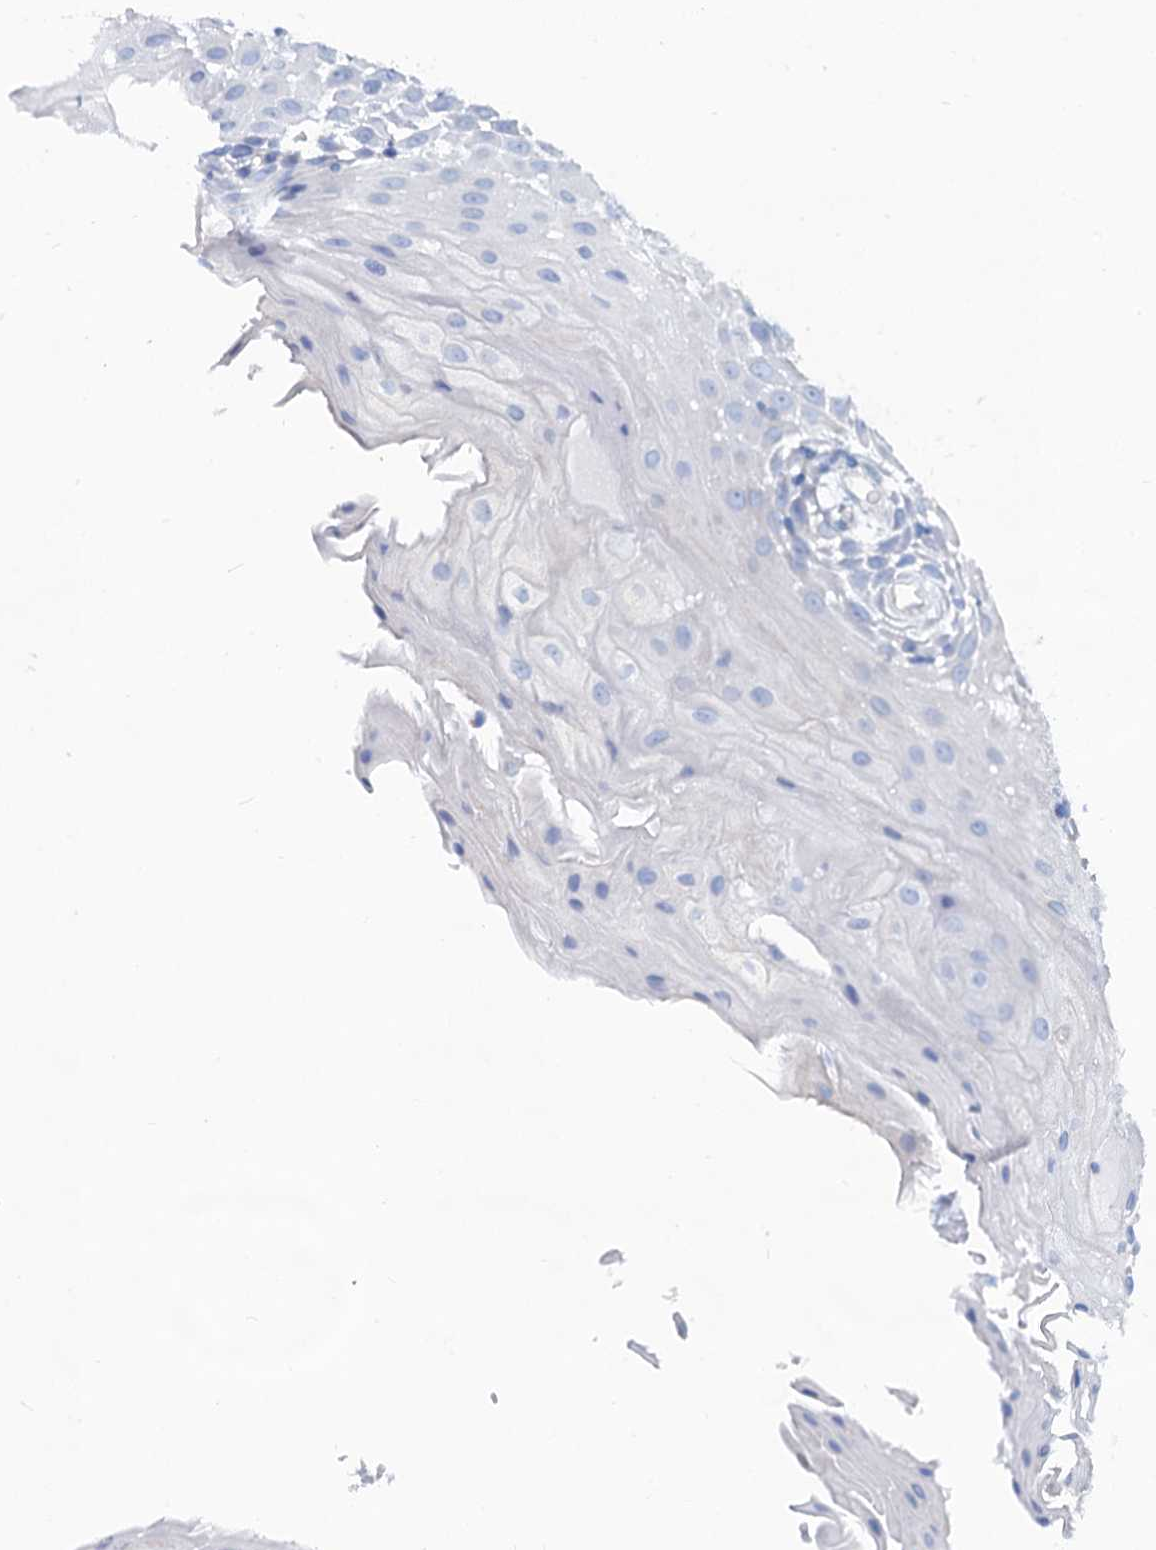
{"staining": {"intensity": "negative", "quantity": "none", "location": "none"}, "tissue": "oral mucosa", "cell_type": "Squamous epithelial cells", "image_type": "normal", "snomed": [{"axis": "morphology", "description": "Normal tissue, NOS"}, {"axis": "topography", "description": "Skeletal muscle"}, {"axis": "topography", "description": "Oral tissue"}, {"axis": "topography", "description": "Salivary gland"}, {"axis": "topography", "description": "Peripheral nerve tissue"}], "caption": "Immunohistochemical staining of benign human oral mucosa displays no significant expression in squamous epithelial cells.", "gene": "SLC1A3", "patient": {"sex": "male", "age": 54}}